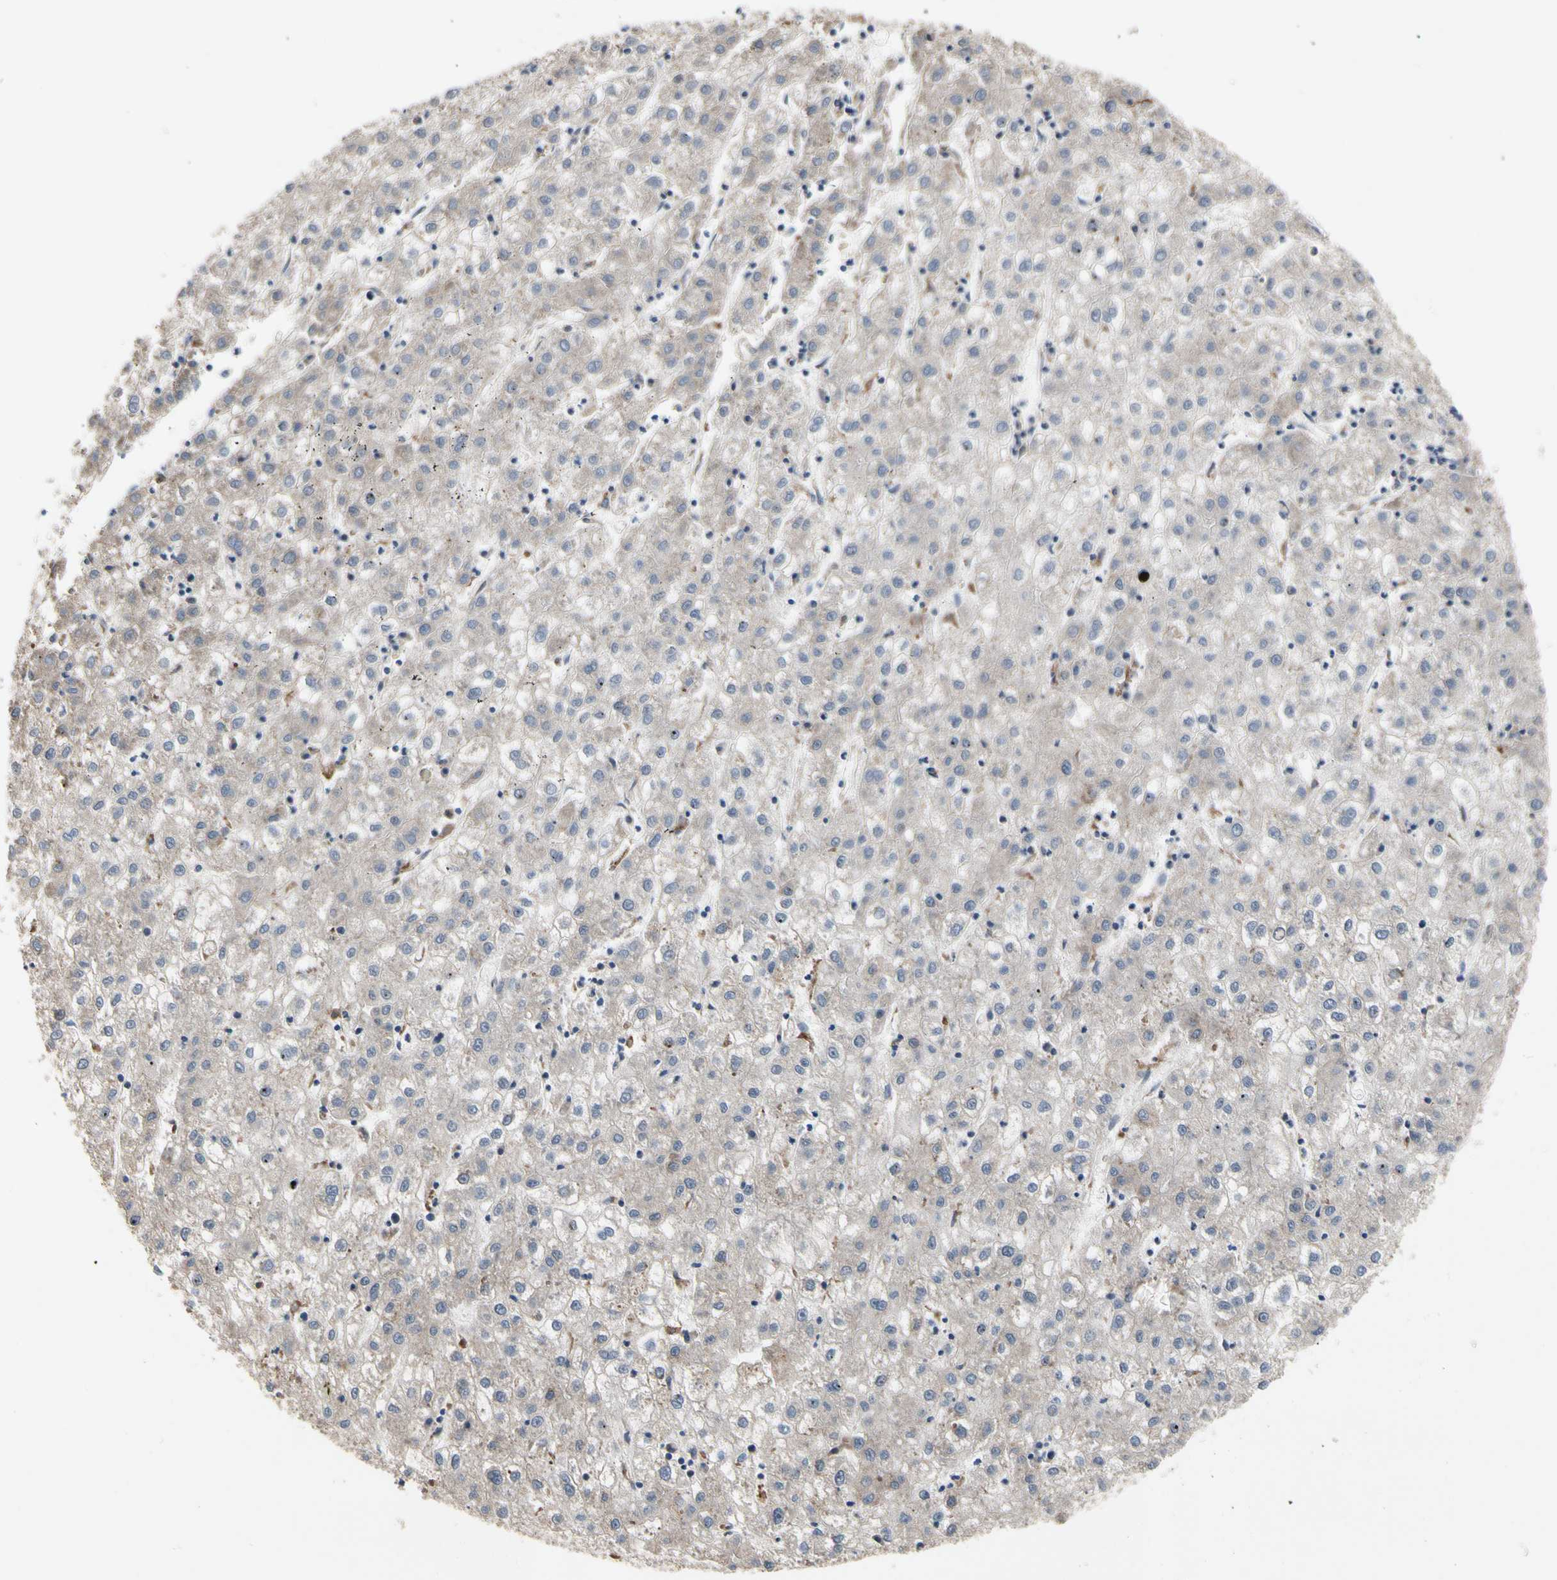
{"staining": {"intensity": "weak", "quantity": ">75%", "location": "cytoplasmic/membranous"}, "tissue": "liver cancer", "cell_type": "Tumor cells", "image_type": "cancer", "snomed": [{"axis": "morphology", "description": "Carcinoma, Hepatocellular, NOS"}, {"axis": "topography", "description": "Liver"}], "caption": "This image displays immunohistochemistry staining of human liver cancer (hepatocellular carcinoma), with low weak cytoplasmic/membranous expression in about >75% of tumor cells.", "gene": "MMEL1", "patient": {"sex": "male", "age": 72}}